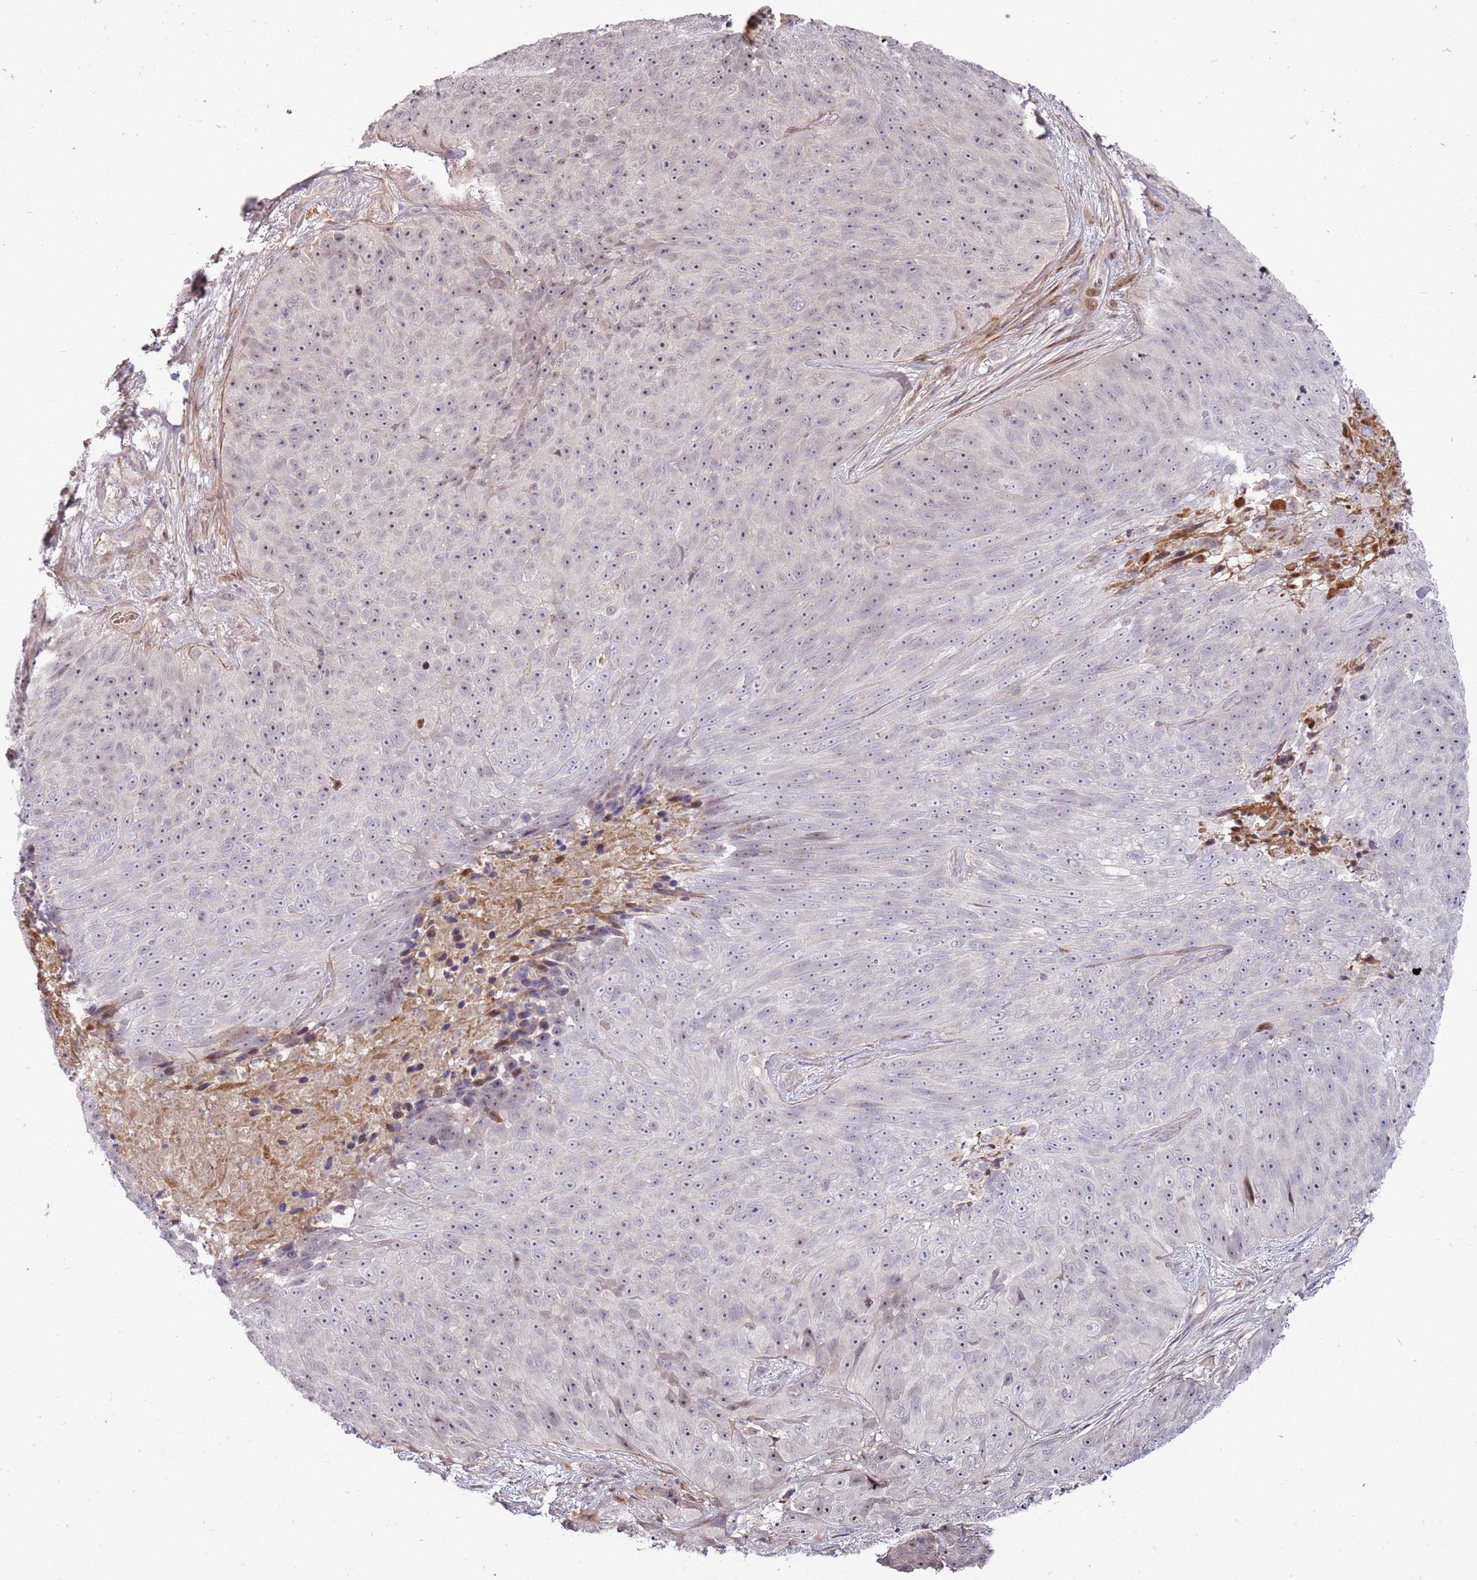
{"staining": {"intensity": "negative", "quantity": "none", "location": "none"}, "tissue": "skin cancer", "cell_type": "Tumor cells", "image_type": "cancer", "snomed": [{"axis": "morphology", "description": "Squamous cell carcinoma, NOS"}, {"axis": "topography", "description": "Skin"}], "caption": "Skin squamous cell carcinoma was stained to show a protein in brown. There is no significant staining in tumor cells.", "gene": "RHBDL1", "patient": {"sex": "female", "age": 87}}